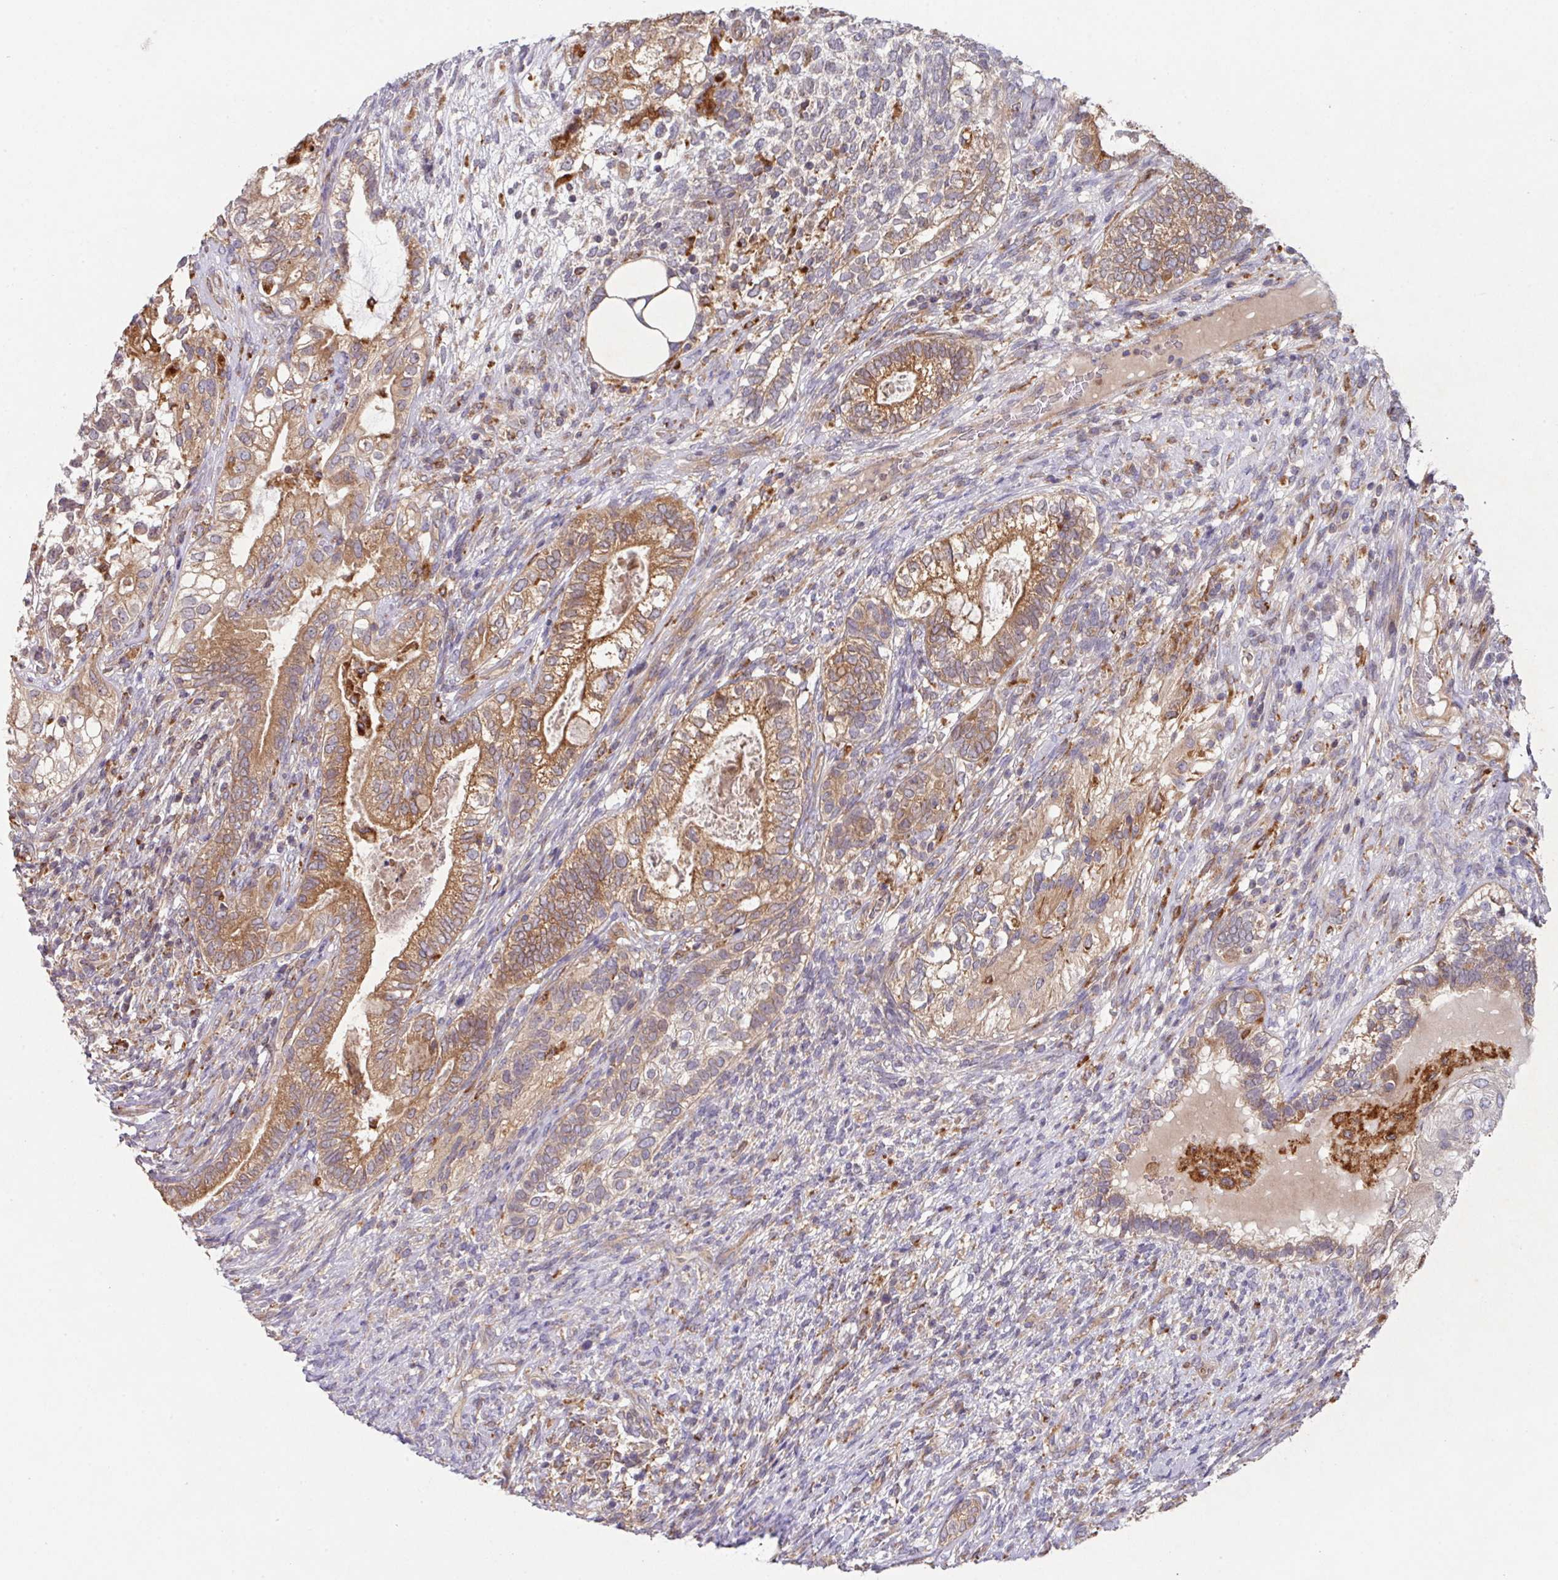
{"staining": {"intensity": "moderate", "quantity": ">75%", "location": "cytoplasmic/membranous"}, "tissue": "testis cancer", "cell_type": "Tumor cells", "image_type": "cancer", "snomed": [{"axis": "morphology", "description": "Seminoma, NOS"}, {"axis": "morphology", "description": "Carcinoma, Embryonal, NOS"}, {"axis": "topography", "description": "Testis"}], "caption": "Protein analysis of testis embryonal carcinoma tissue displays moderate cytoplasmic/membranous positivity in approximately >75% of tumor cells.", "gene": "TRIM14", "patient": {"sex": "male", "age": 41}}